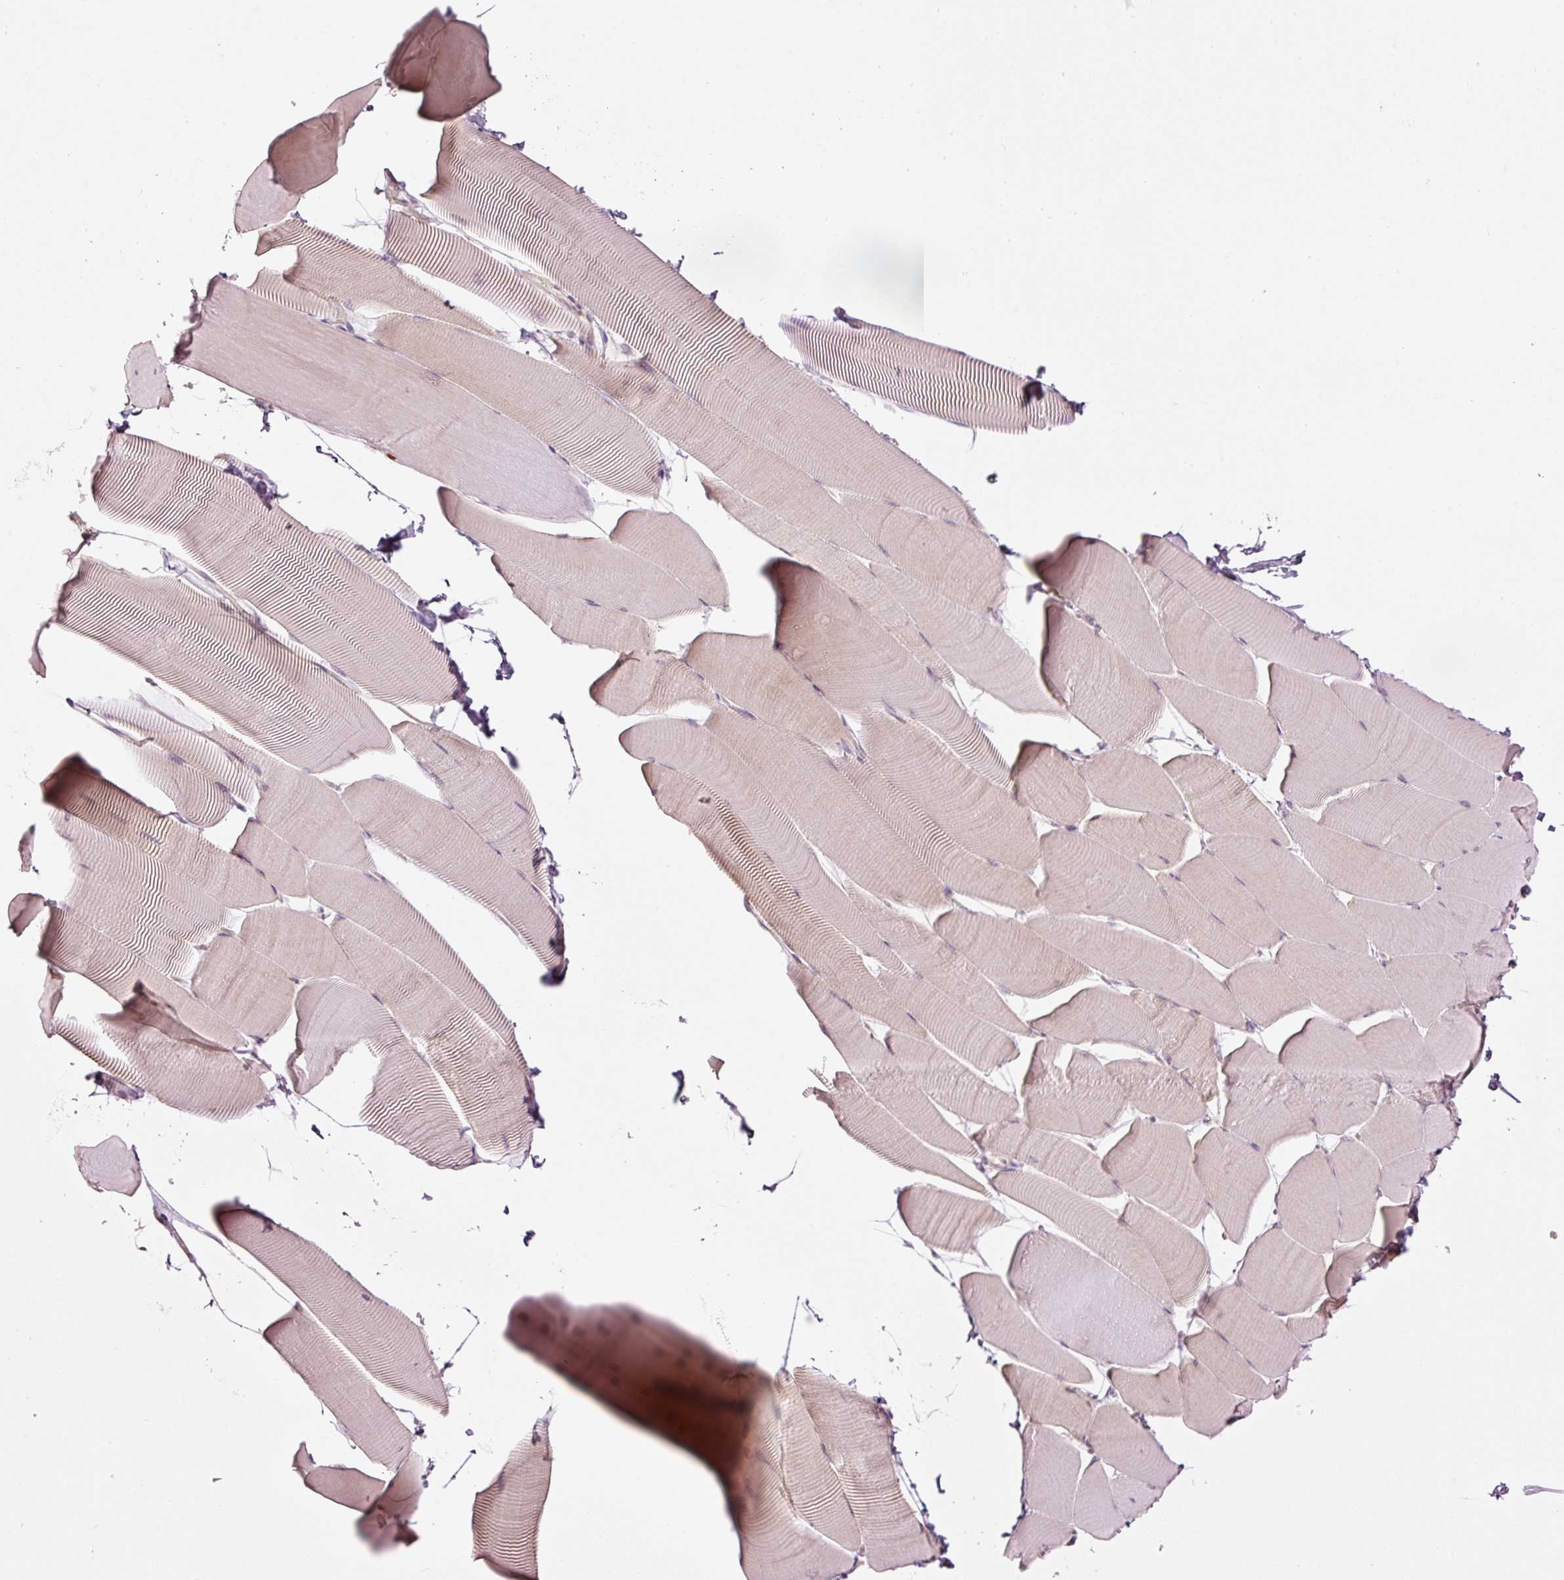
{"staining": {"intensity": "weak", "quantity": "25%-75%", "location": "cytoplasmic/membranous"}, "tissue": "skeletal muscle", "cell_type": "Myocytes", "image_type": "normal", "snomed": [{"axis": "morphology", "description": "Normal tissue, NOS"}, {"axis": "topography", "description": "Skeletal muscle"}], "caption": "Immunohistochemistry micrograph of normal skeletal muscle: skeletal muscle stained using IHC demonstrates low levels of weak protein expression localized specifically in the cytoplasmic/membranous of myocytes, appearing as a cytoplasmic/membranous brown color.", "gene": "CDC20B", "patient": {"sex": "male", "age": 25}}